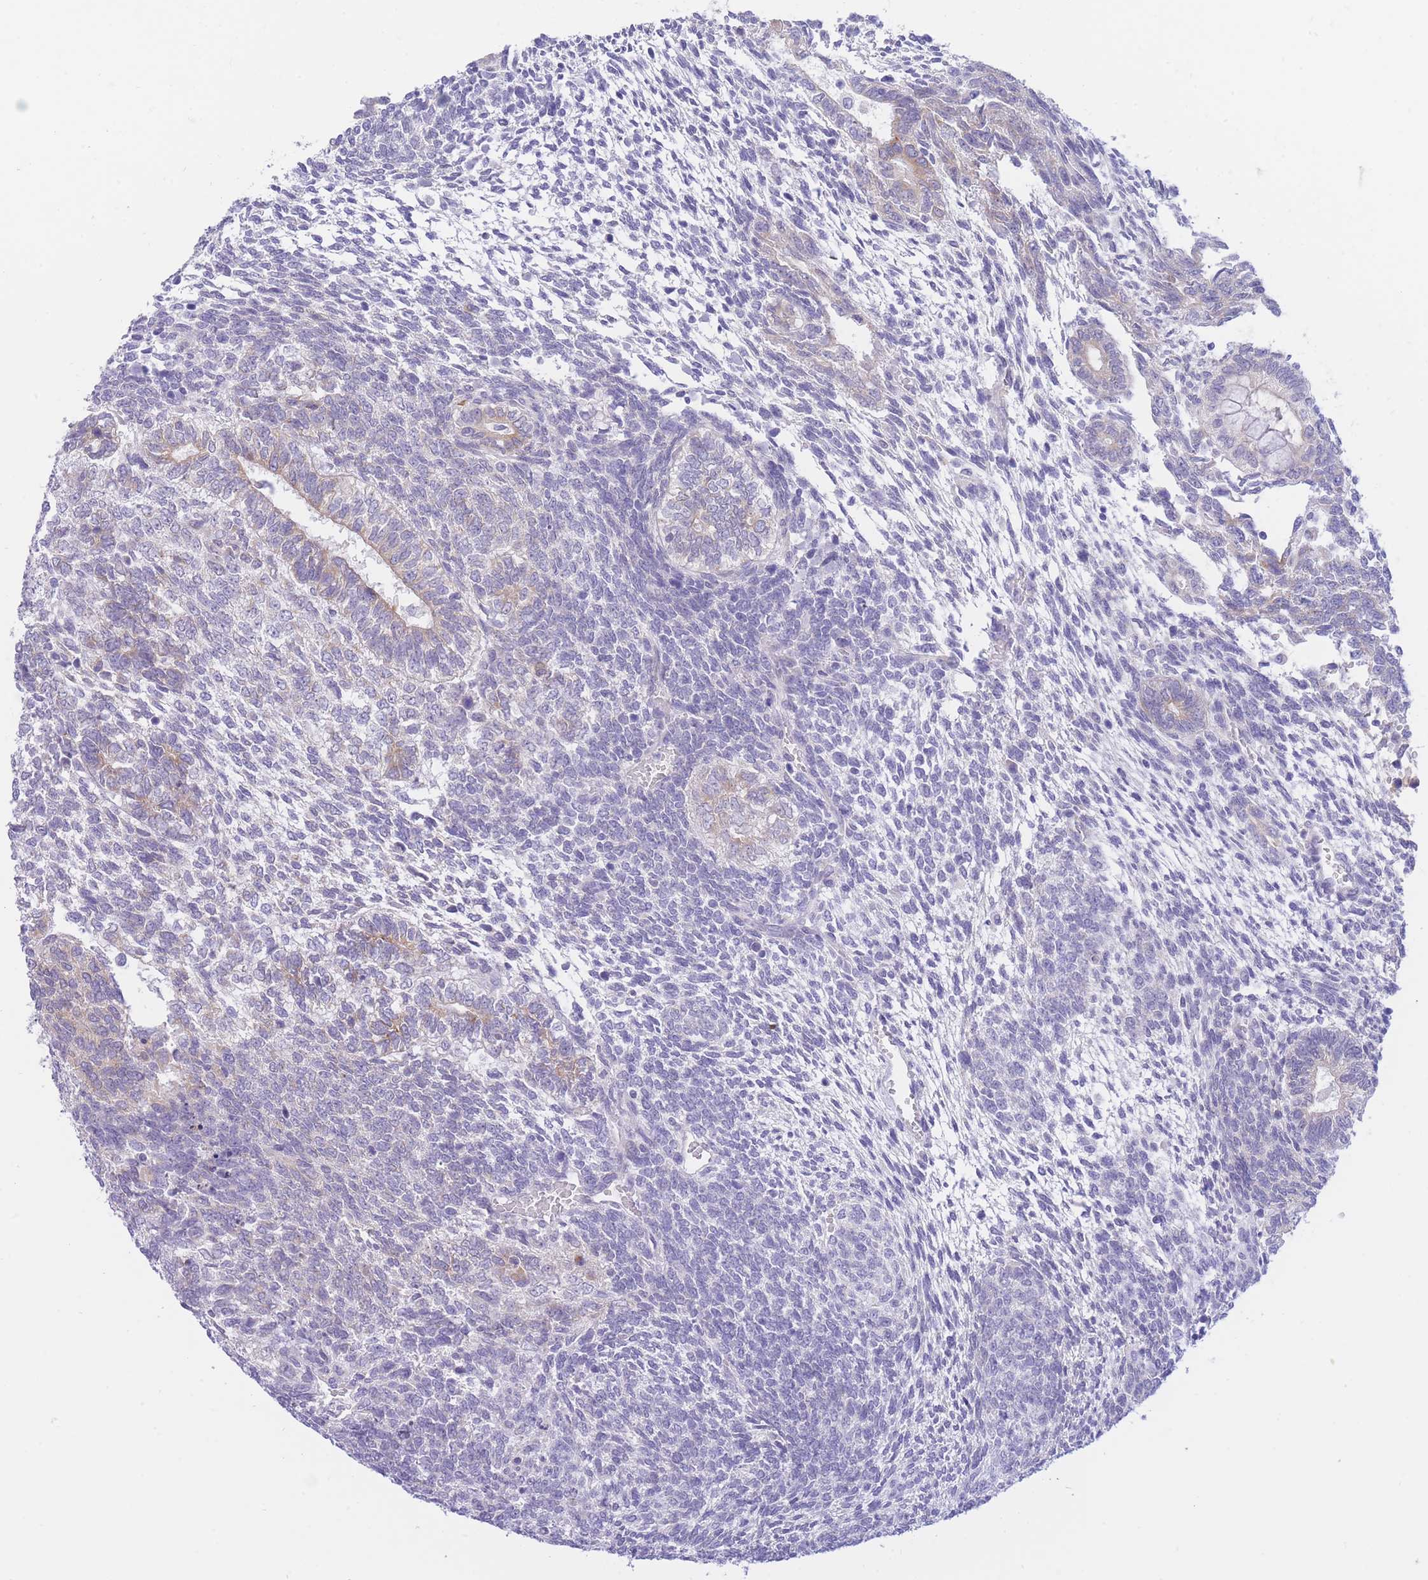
{"staining": {"intensity": "weak", "quantity": "<25%", "location": "cytoplasmic/membranous"}, "tissue": "testis cancer", "cell_type": "Tumor cells", "image_type": "cancer", "snomed": [{"axis": "morphology", "description": "Carcinoma, Embryonal, NOS"}, {"axis": "topography", "description": "Testis"}], "caption": "Immunohistochemistry (IHC) of testis embryonal carcinoma displays no positivity in tumor cells.", "gene": "SSUH2", "patient": {"sex": "male", "age": 23}}